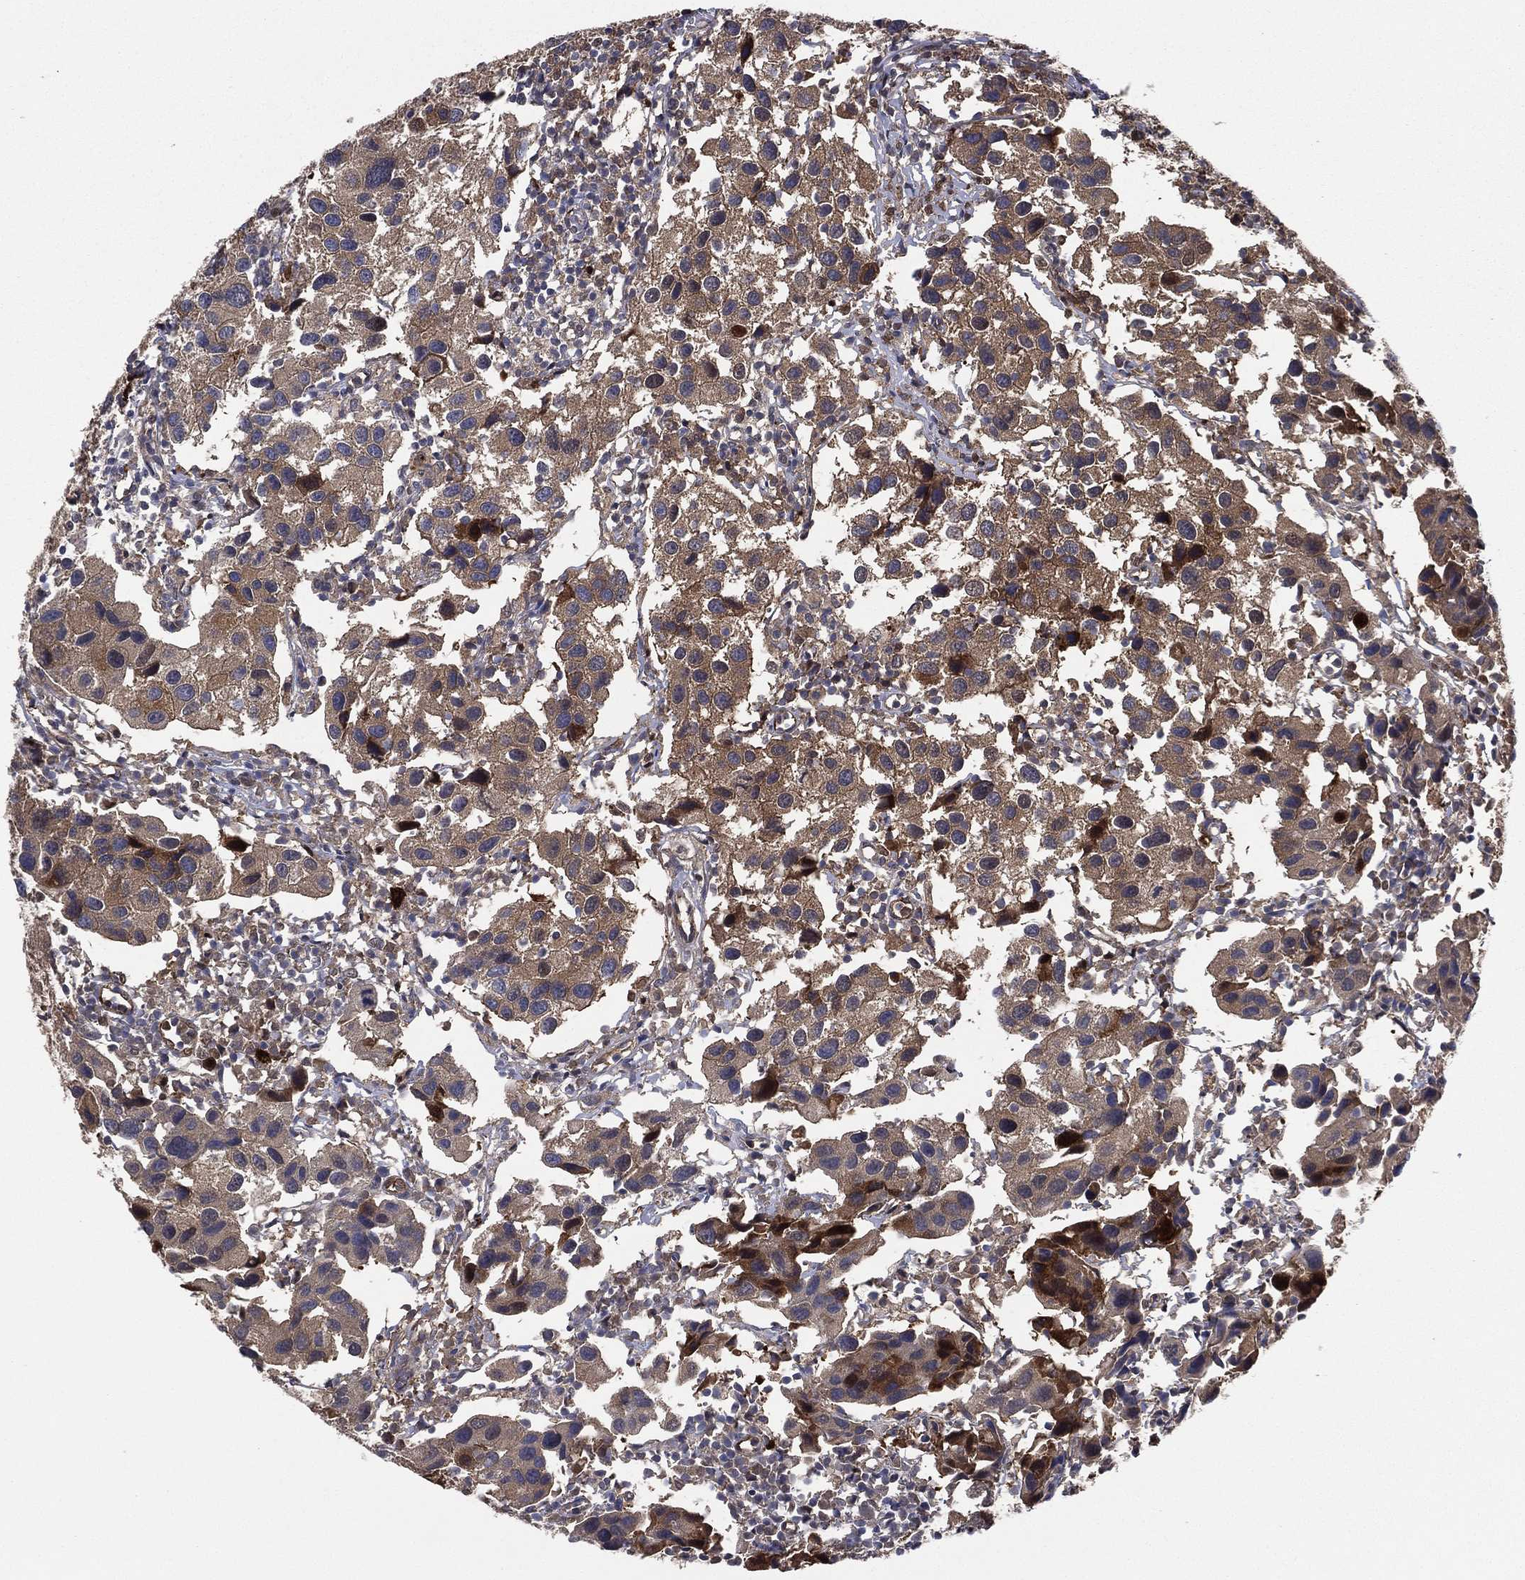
{"staining": {"intensity": "moderate", "quantity": "25%-75%", "location": "cytoplasmic/membranous"}, "tissue": "urothelial cancer", "cell_type": "Tumor cells", "image_type": "cancer", "snomed": [{"axis": "morphology", "description": "Urothelial carcinoma, High grade"}, {"axis": "topography", "description": "Urinary bladder"}], "caption": "Immunohistochemistry staining of urothelial carcinoma (high-grade), which displays medium levels of moderate cytoplasmic/membranous positivity in approximately 25%-75% of tumor cells indicating moderate cytoplasmic/membranous protein expression. The staining was performed using DAB (3,3'-diaminobenzidine) (brown) for protein detection and nuclei were counterstained in hematoxylin (blue).", "gene": "SMPD3", "patient": {"sex": "male", "age": 79}}